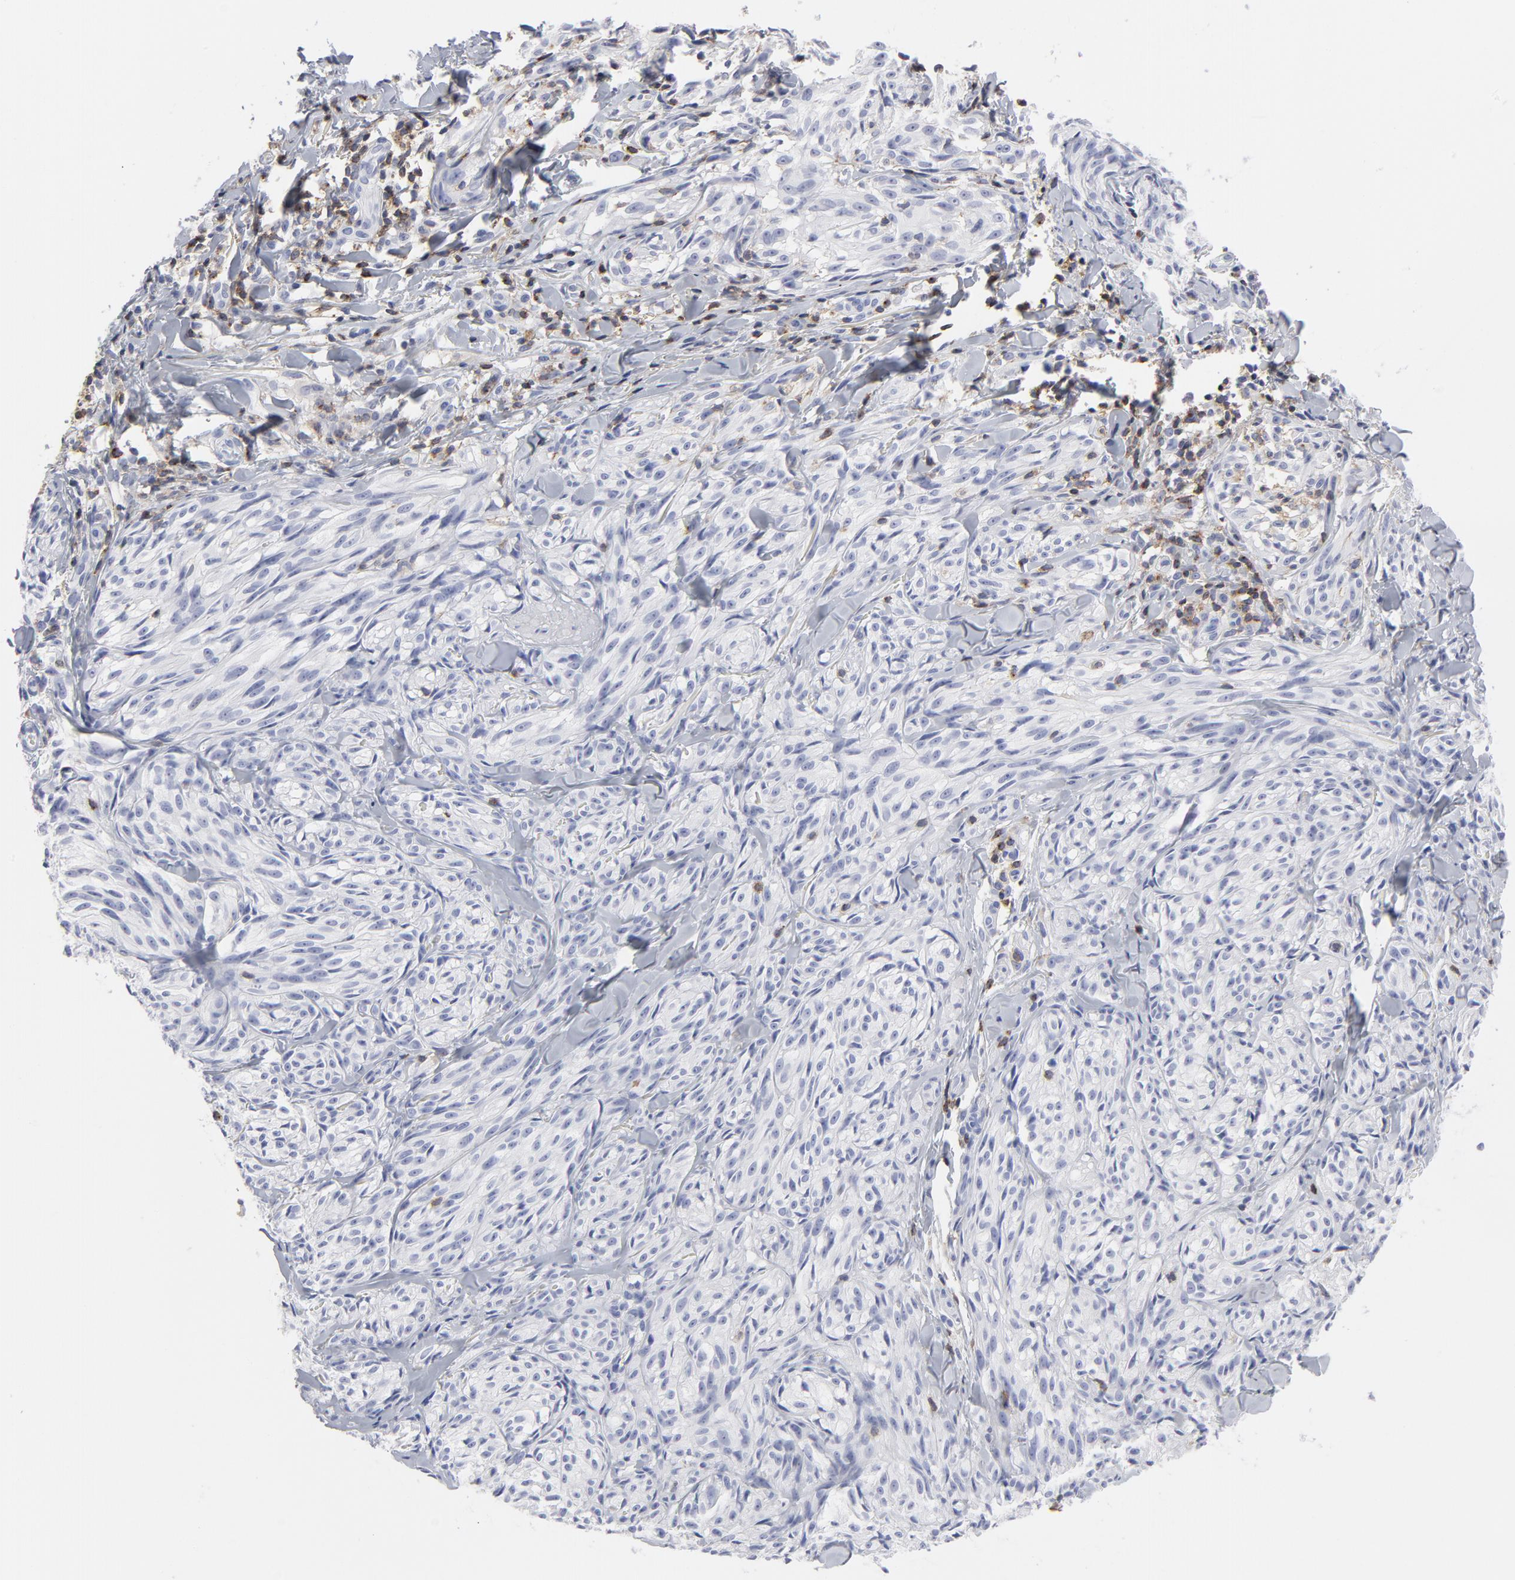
{"staining": {"intensity": "negative", "quantity": "none", "location": "none"}, "tissue": "melanoma", "cell_type": "Tumor cells", "image_type": "cancer", "snomed": [{"axis": "morphology", "description": "Malignant melanoma, Metastatic site"}, {"axis": "topography", "description": "Skin"}], "caption": "There is no significant positivity in tumor cells of malignant melanoma (metastatic site). Nuclei are stained in blue.", "gene": "CD2", "patient": {"sex": "female", "age": 66}}